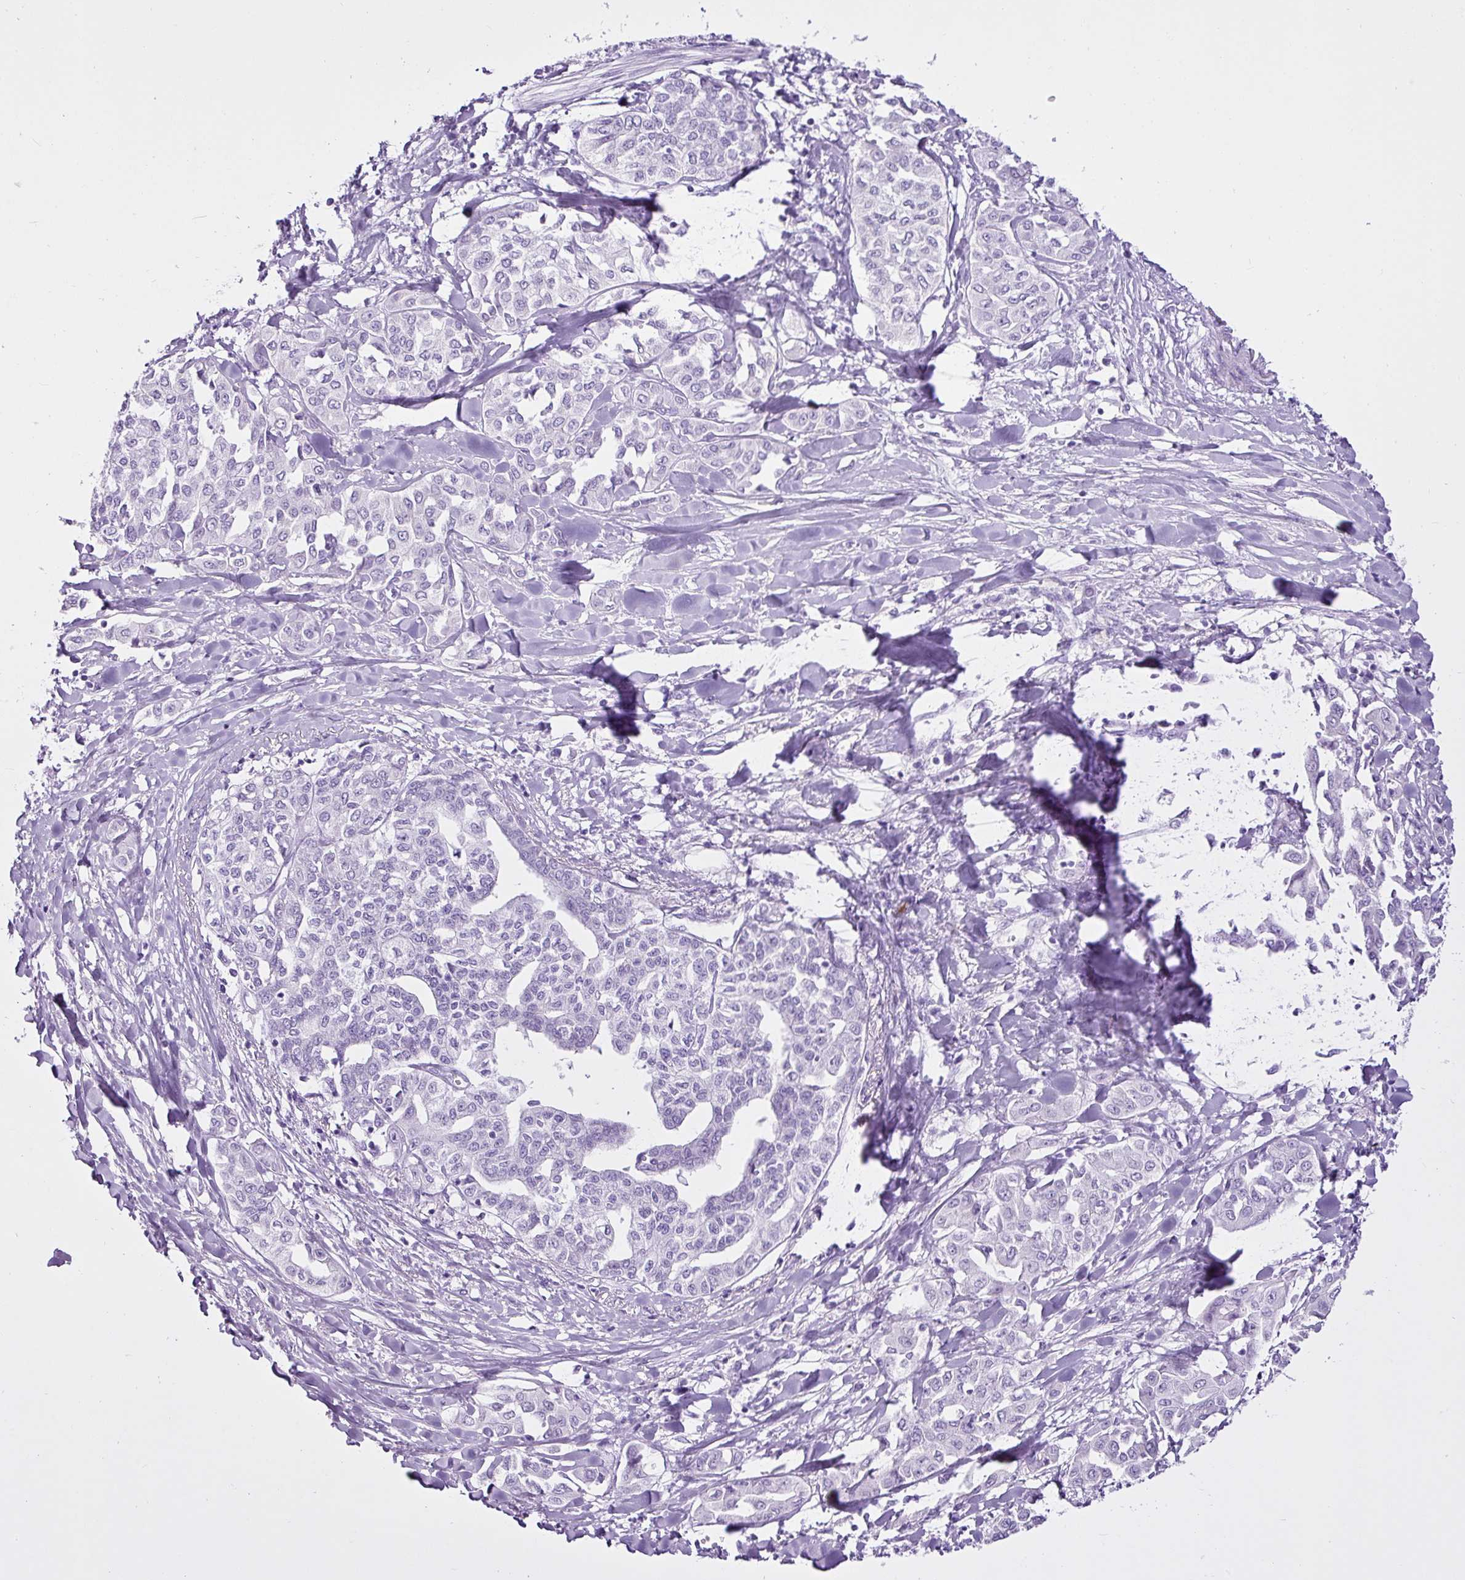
{"staining": {"intensity": "negative", "quantity": "none", "location": "none"}, "tissue": "liver cancer", "cell_type": "Tumor cells", "image_type": "cancer", "snomed": [{"axis": "morphology", "description": "Cholangiocarcinoma"}, {"axis": "topography", "description": "Liver"}], "caption": "Immunohistochemistry (IHC) photomicrograph of neoplastic tissue: human liver cancer (cholangiocarcinoma) stained with DAB exhibits no significant protein expression in tumor cells.", "gene": "LILRB4", "patient": {"sex": "female", "age": 77}}